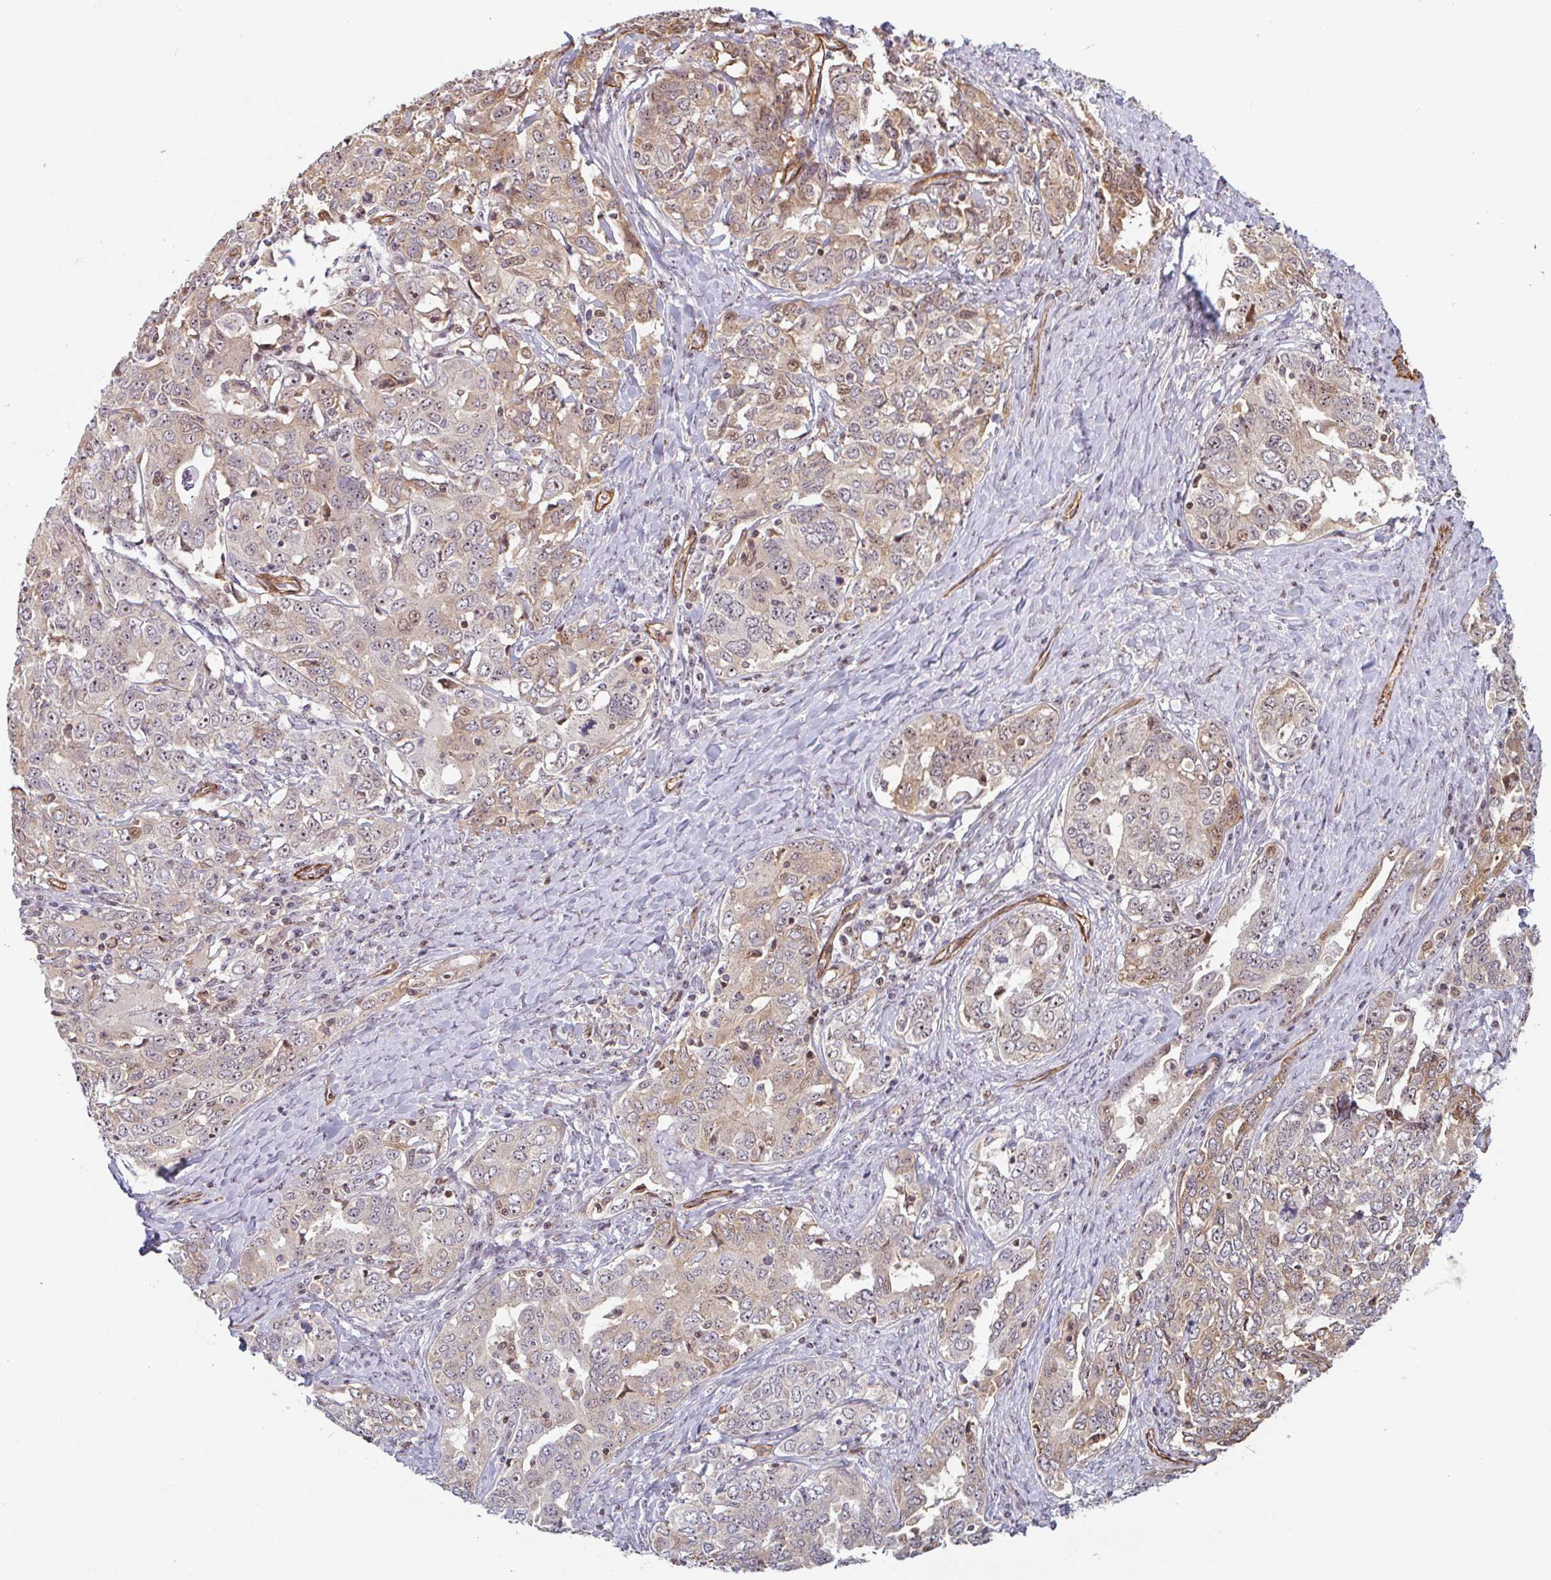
{"staining": {"intensity": "moderate", "quantity": "<25%", "location": "cytoplasmic/membranous,nuclear"}, "tissue": "ovarian cancer", "cell_type": "Tumor cells", "image_type": "cancer", "snomed": [{"axis": "morphology", "description": "Carcinoma, endometroid"}, {"axis": "topography", "description": "Ovary"}], "caption": "Ovarian cancer (endometroid carcinoma) tissue displays moderate cytoplasmic/membranous and nuclear staining in approximately <25% of tumor cells", "gene": "ZNF689", "patient": {"sex": "female", "age": 62}}